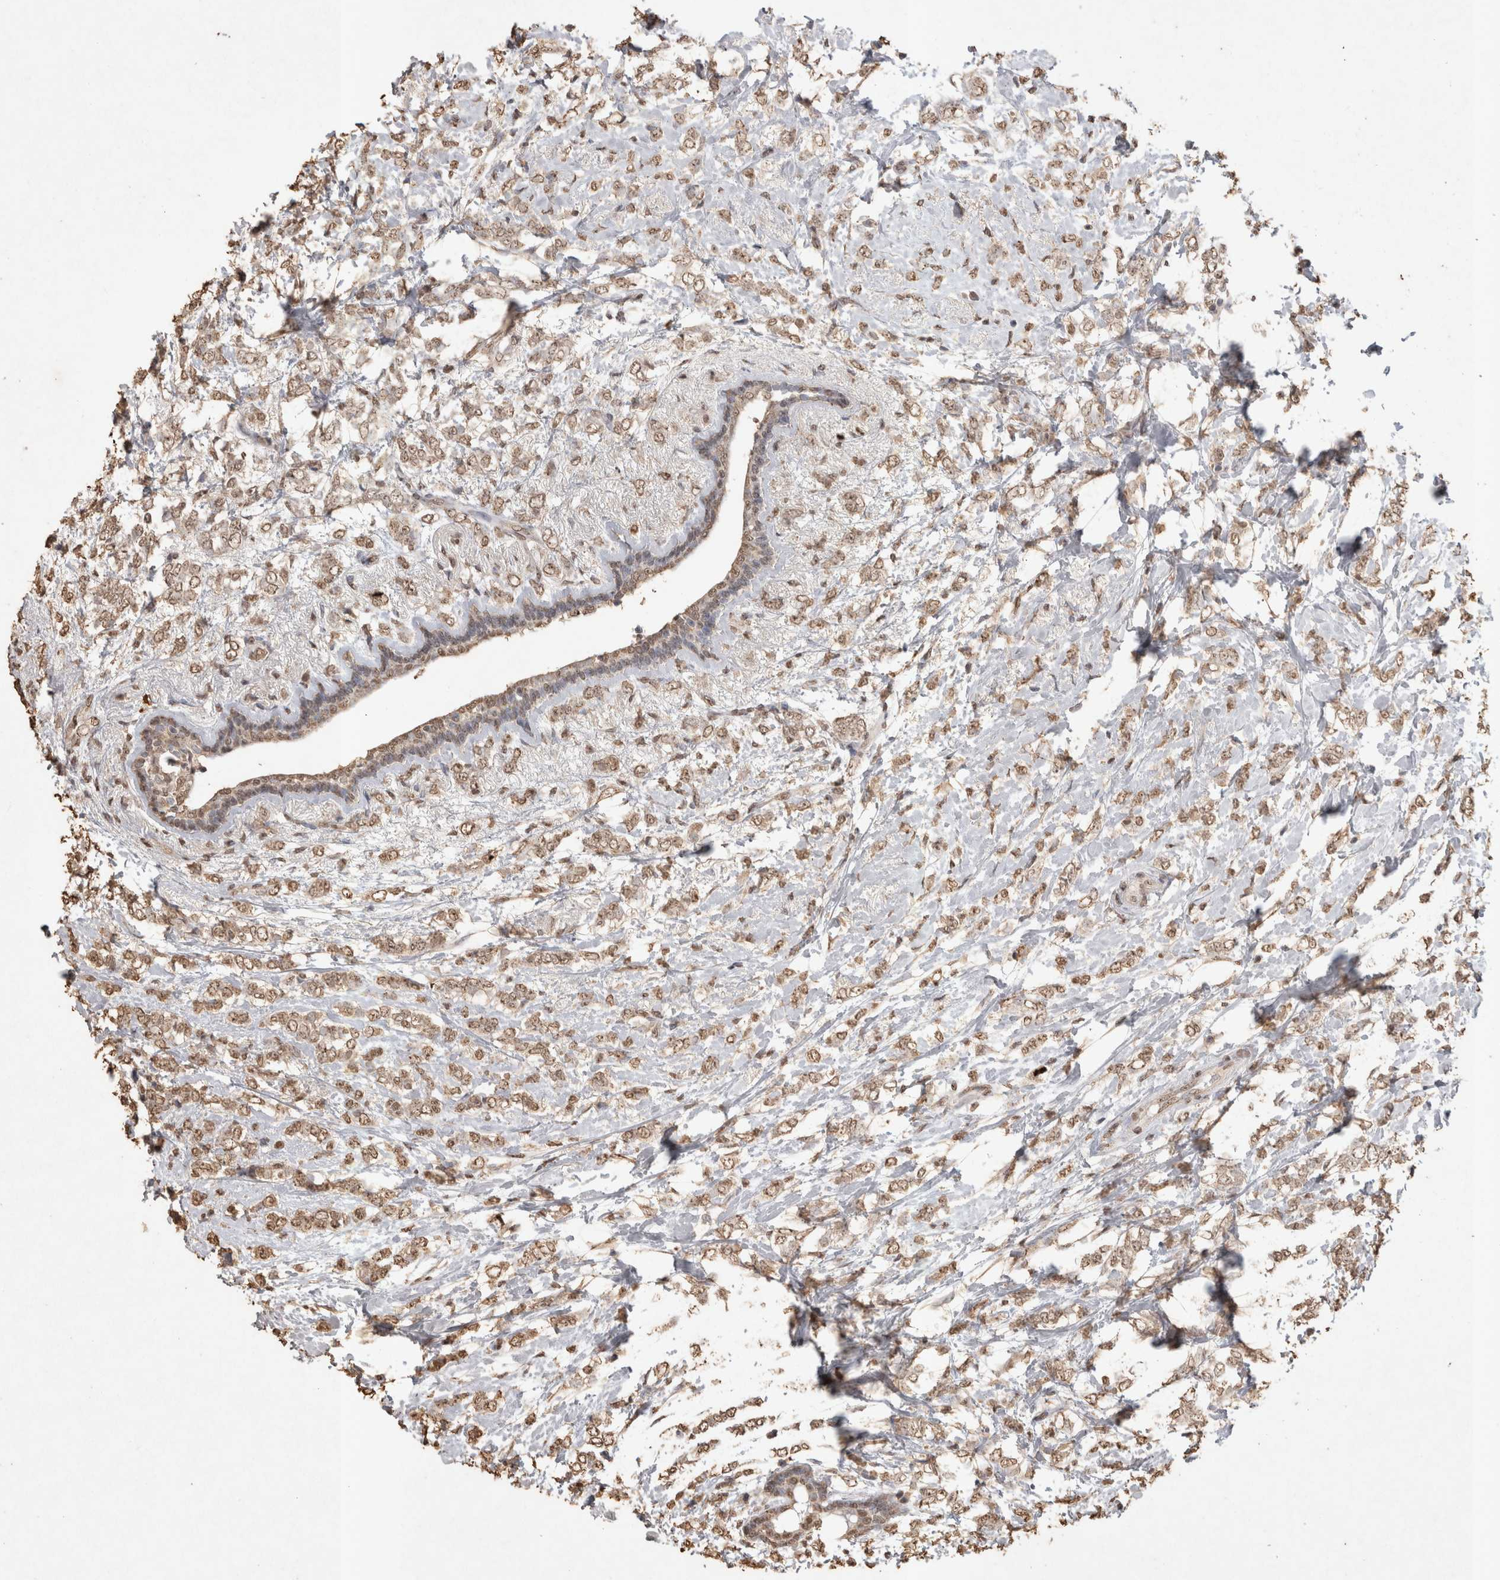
{"staining": {"intensity": "moderate", "quantity": ">75%", "location": "cytoplasmic/membranous,nuclear"}, "tissue": "breast cancer", "cell_type": "Tumor cells", "image_type": "cancer", "snomed": [{"axis": "morphology", "description": "Normal tissue, NOS"}, {"axis": "morphology", "description": "Lobular carcinoma"}, {"axis": "topography", "description": "Breast"}], "caption": "A brown stain shows moderate cytoplasmic/membranous and nuclear positivity of a protein in breast cancer tumor cells. (brown staining indicates protein expression, while blue staining denotes nuclei).", "gene": "MLX", "patient": {"sex": "female", "age": 47}}